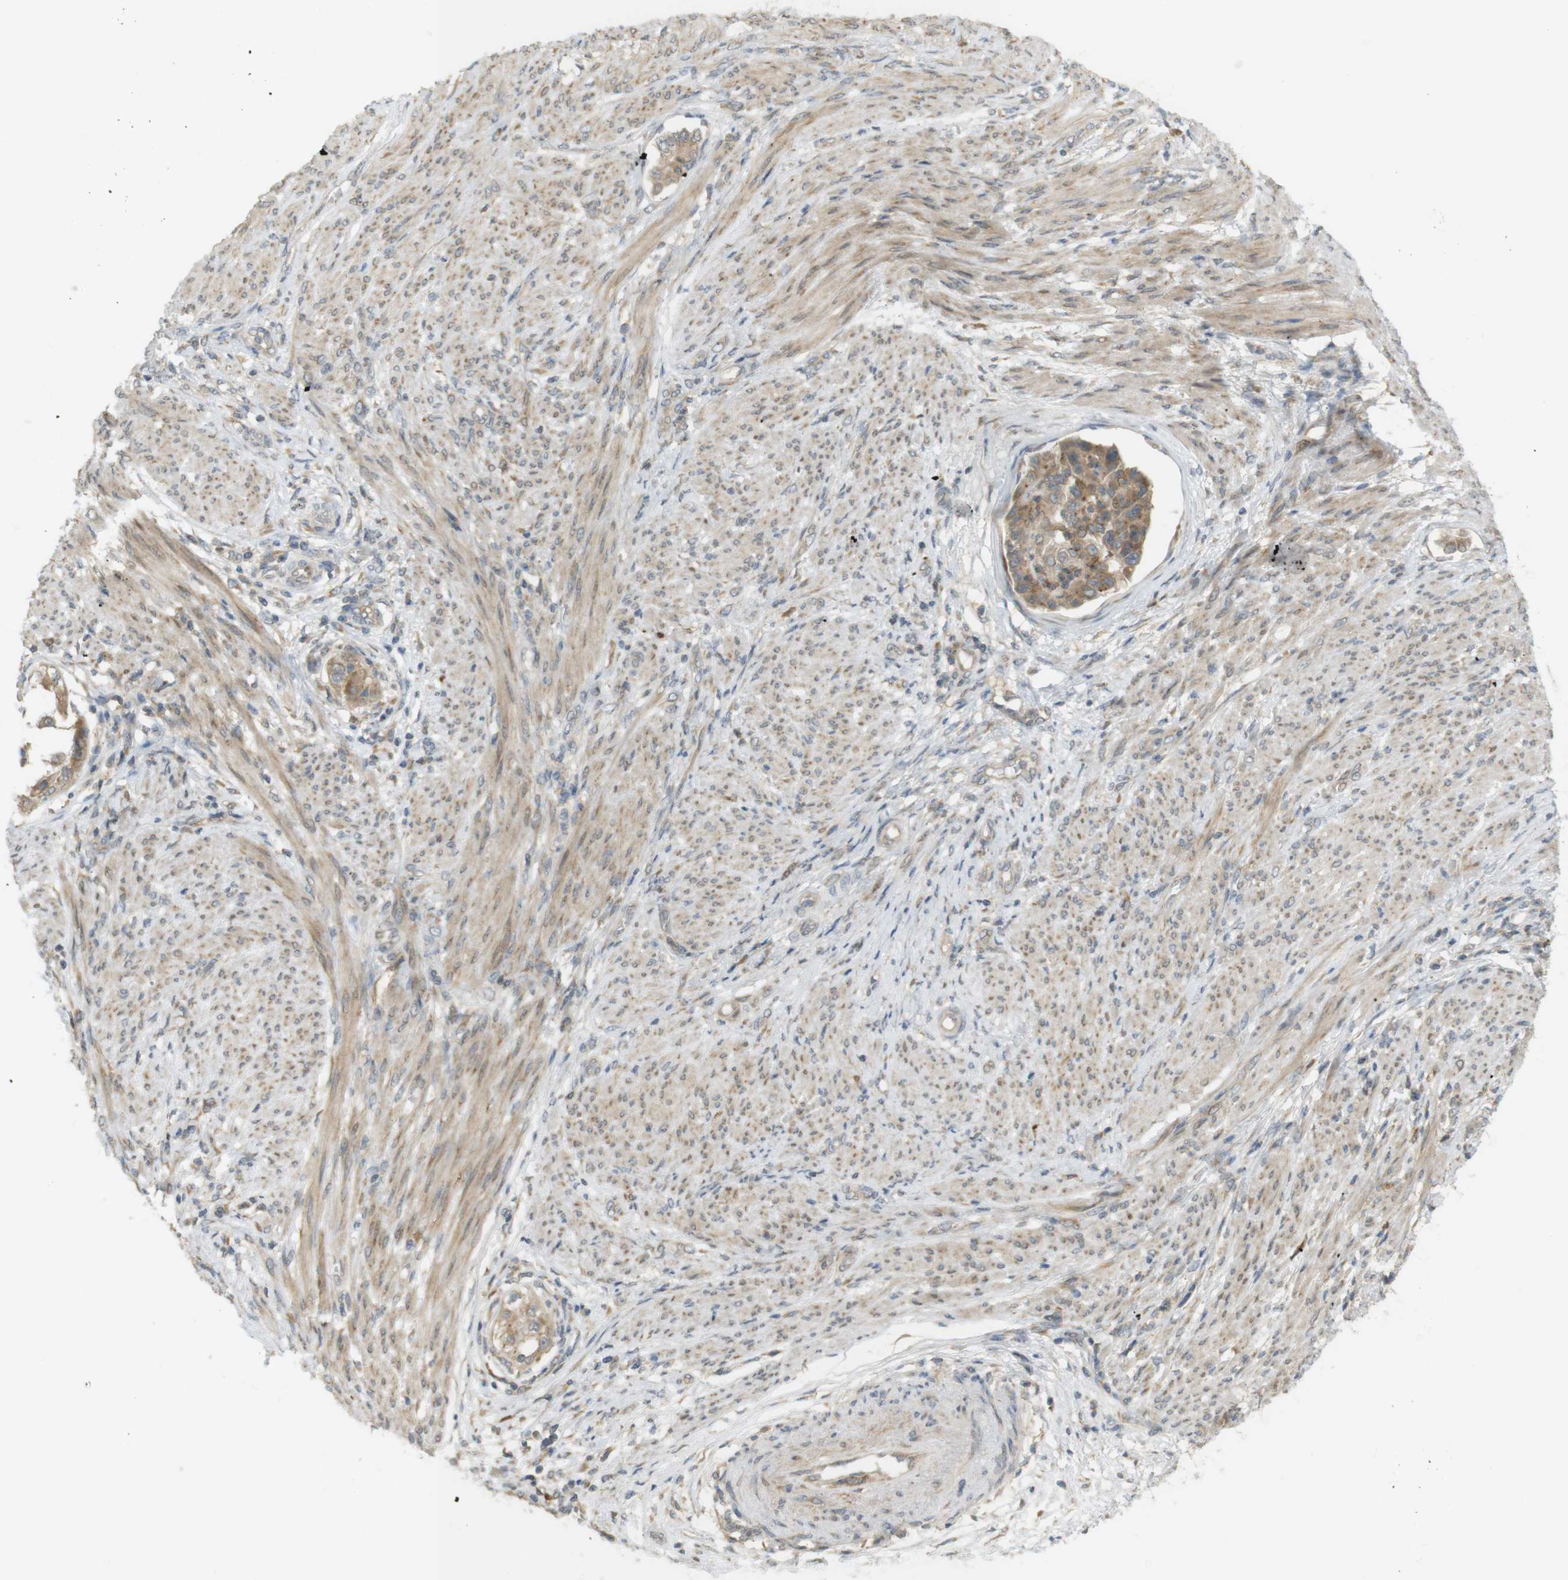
{"staining": {"intensity": "moderate", "quantity": ">75%", "location": "cytoplasmic/membranous"}, "tissue": "endometrial cancer", "cell_type": "Tumor cells", "image_type": "cancer", "snomed": [{"axis": "morphology", "description": "Adenocarcinoma, NOS"}, {"axis": "topography", "description": "Endometrium"}], "caption": "The histopathology image exhibits immunohistochemical staining of endometrial adenocarcinoma. There is moderate cytoplasmic/membranous expression is present in approximately >75% of tumor cells. (DAB IHC with brightfield microscopy, high magnification).", "gene": "CLRN3", "patient": {"sex": "female", "age": 85}}